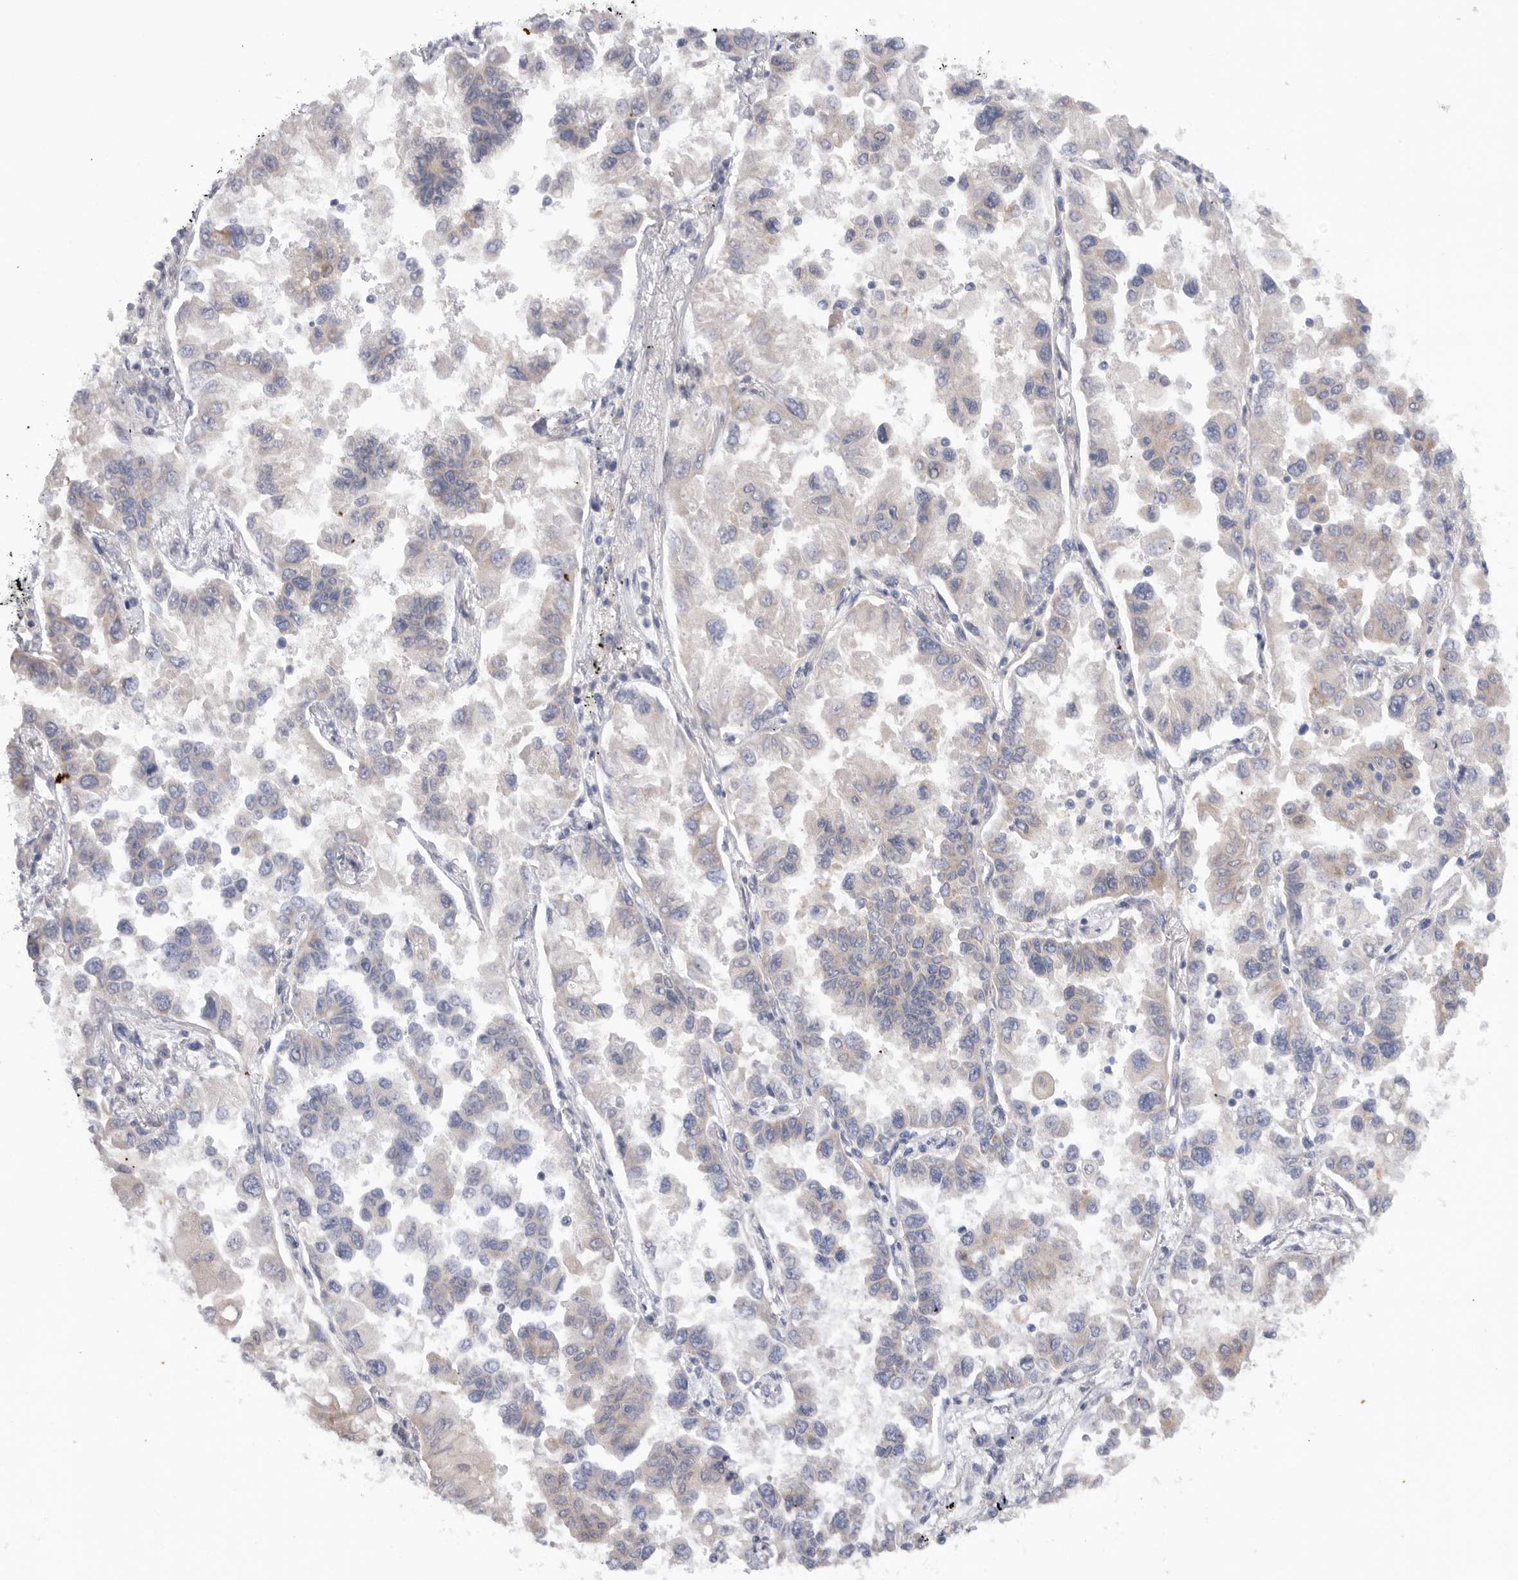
{"staining": {"intensity": "weak", "quantity": "<25%", "location": "cytoplasmic/membranous"}, "tissue": "lung cancer", "cell_type": "Tumor cells", "image_type": "cancer", "snomed": [{"axis": "morphology", "description": "Adenocarcinoma, NOS"}, {"axis": "topography", "description": "Lung"}], "caption": "Protein analysis of lung adenocarcinoma displays no significant expression in tumor cells. The staining was performed using DAB to visualize the protein expression in brown, while the nuclei were stained in blue with hematoxylin (Magnification: 20x).", "gene": "MTFR1L", "patient": {"sex": "female", "age": 67}}